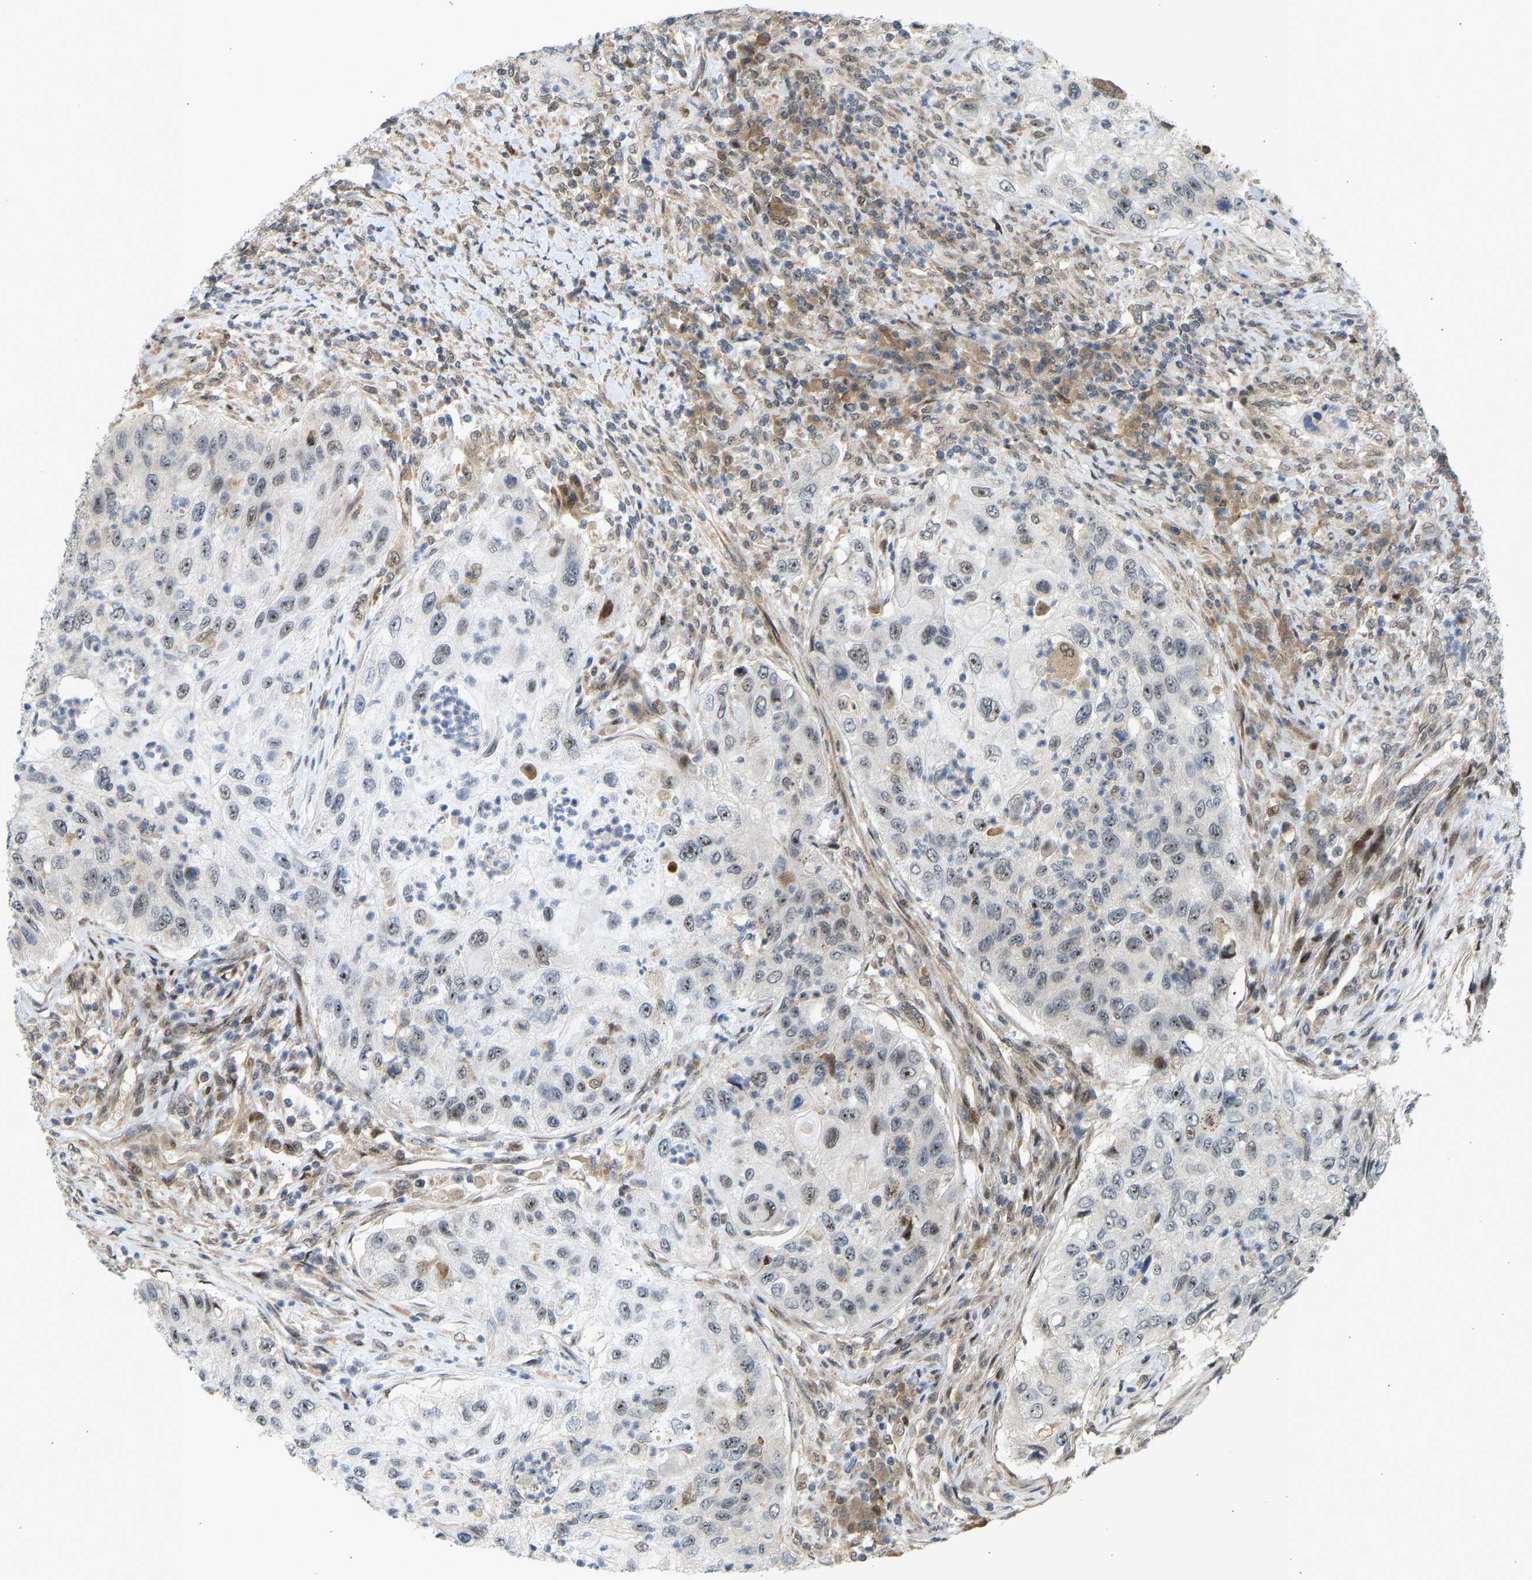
{"staining": {"intensity": "moderate", "quantity": "25%-75%", "location": "nuclear"}, "tissue": "urothelial cancer", "cell_type": "Tumor cells", "image_type": "cancer", "snomed": [{"axis": "morphology", "description": "Urothelial carcinoma, High grade"}, {"axis": "topography", "description": "Urinary bladder"}], "caption": "Protein staining of urothelial carcinoma (high-grade) tissue reveals moderate nuclear positivity in approximately 25%-75% of tumor cells.", "gene": "BAG1", "patient": {"sex": "female", "age": 60}}